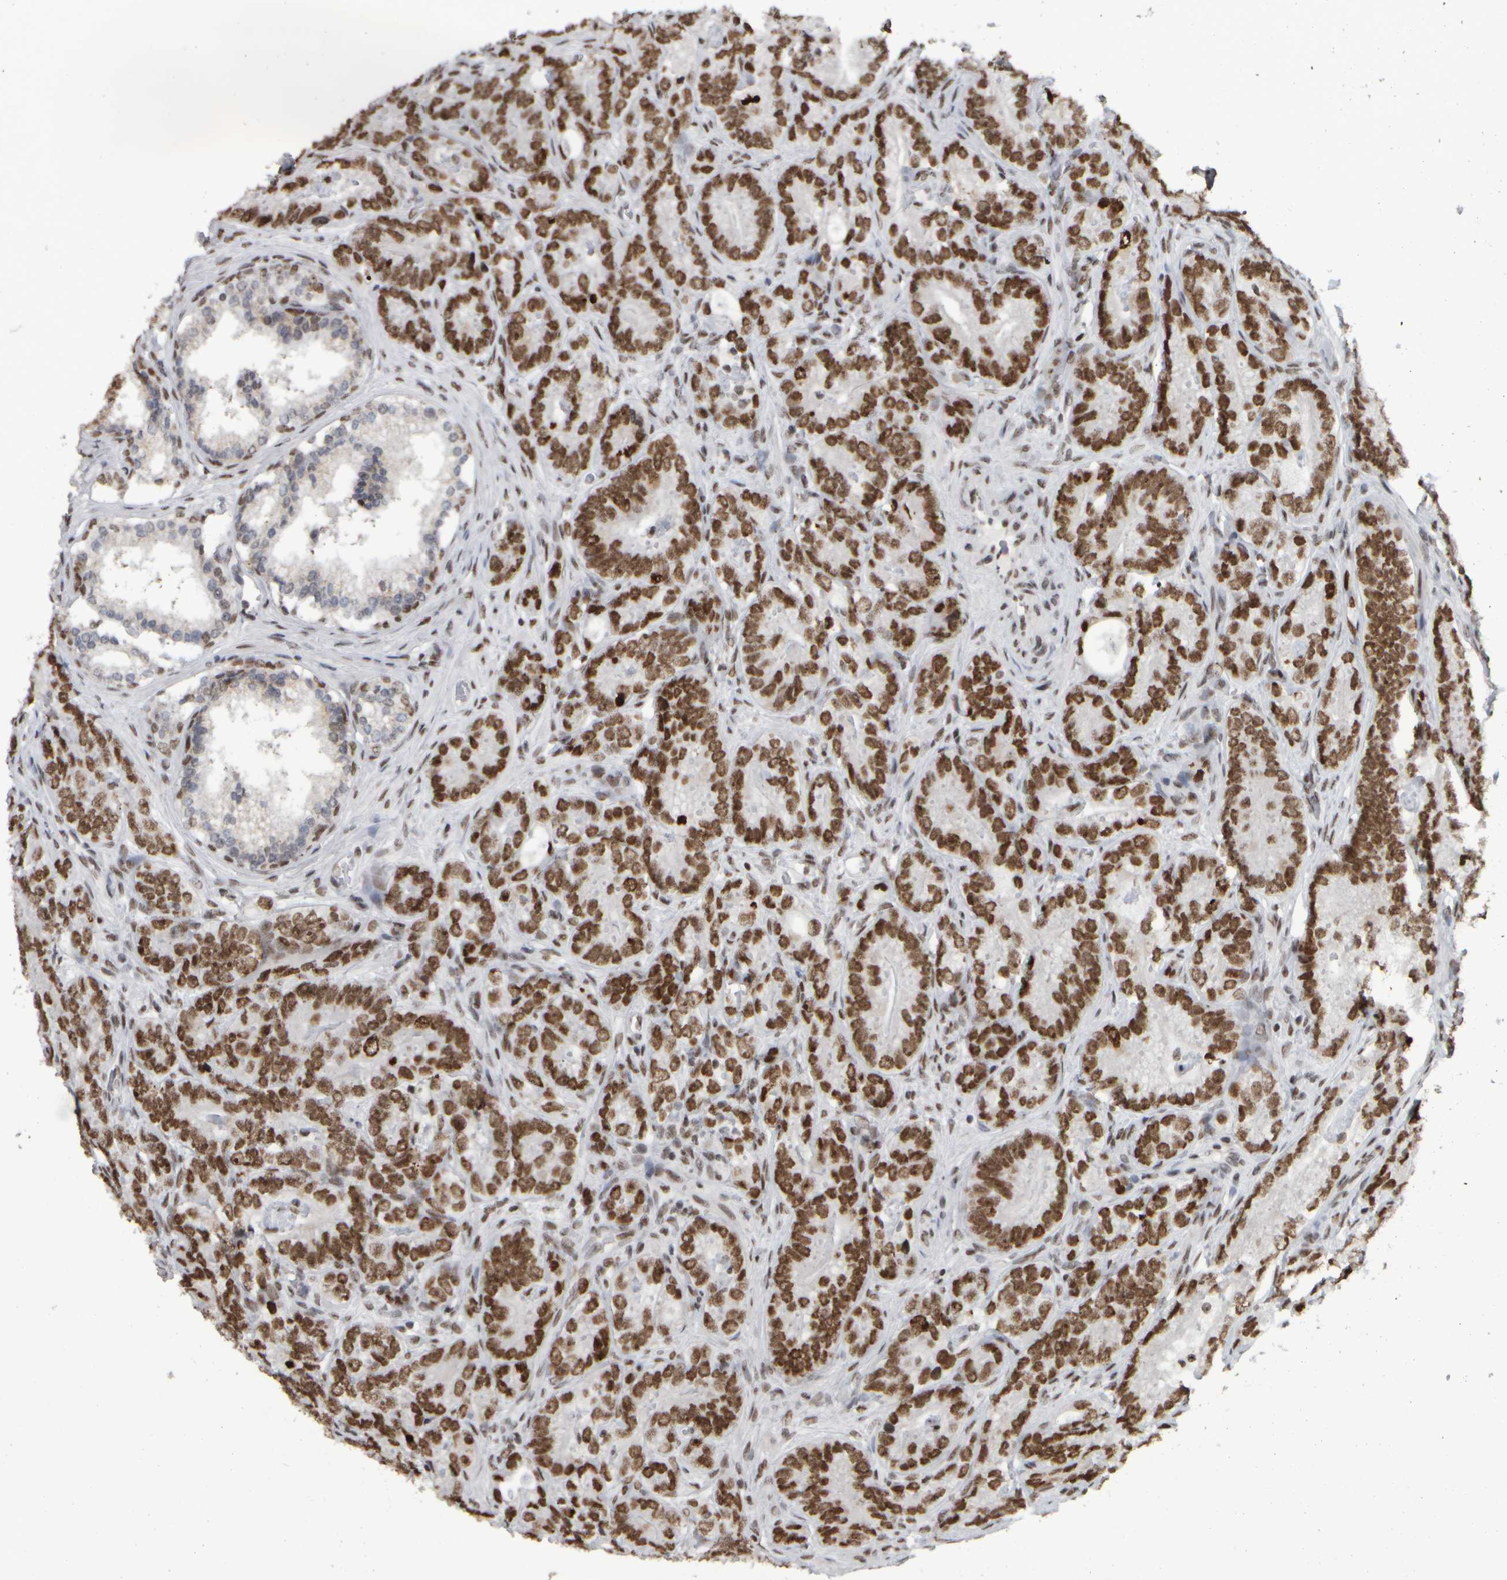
{"staining": {"intensity": "strong", "quantity": ">75%", "location": "nuclear"}, "tissue": "prostate cancer", "cell_type": "Tumor cells", "image_type": "cancer", "snomed": [{"axis": "morphology", "description": "Adenocarcinoma, High grade"}, {"axis": "topography", "description": "Prostate"}], "caption": "A high-resolution image shows IHC staining of prostate adenocarcinoma (high-grade), which demonstrates strong nuclear positivity in approximately >75% of tumor cells.", "gene": "TOP2B", "patient": {"sex": "male", "age": 56}}